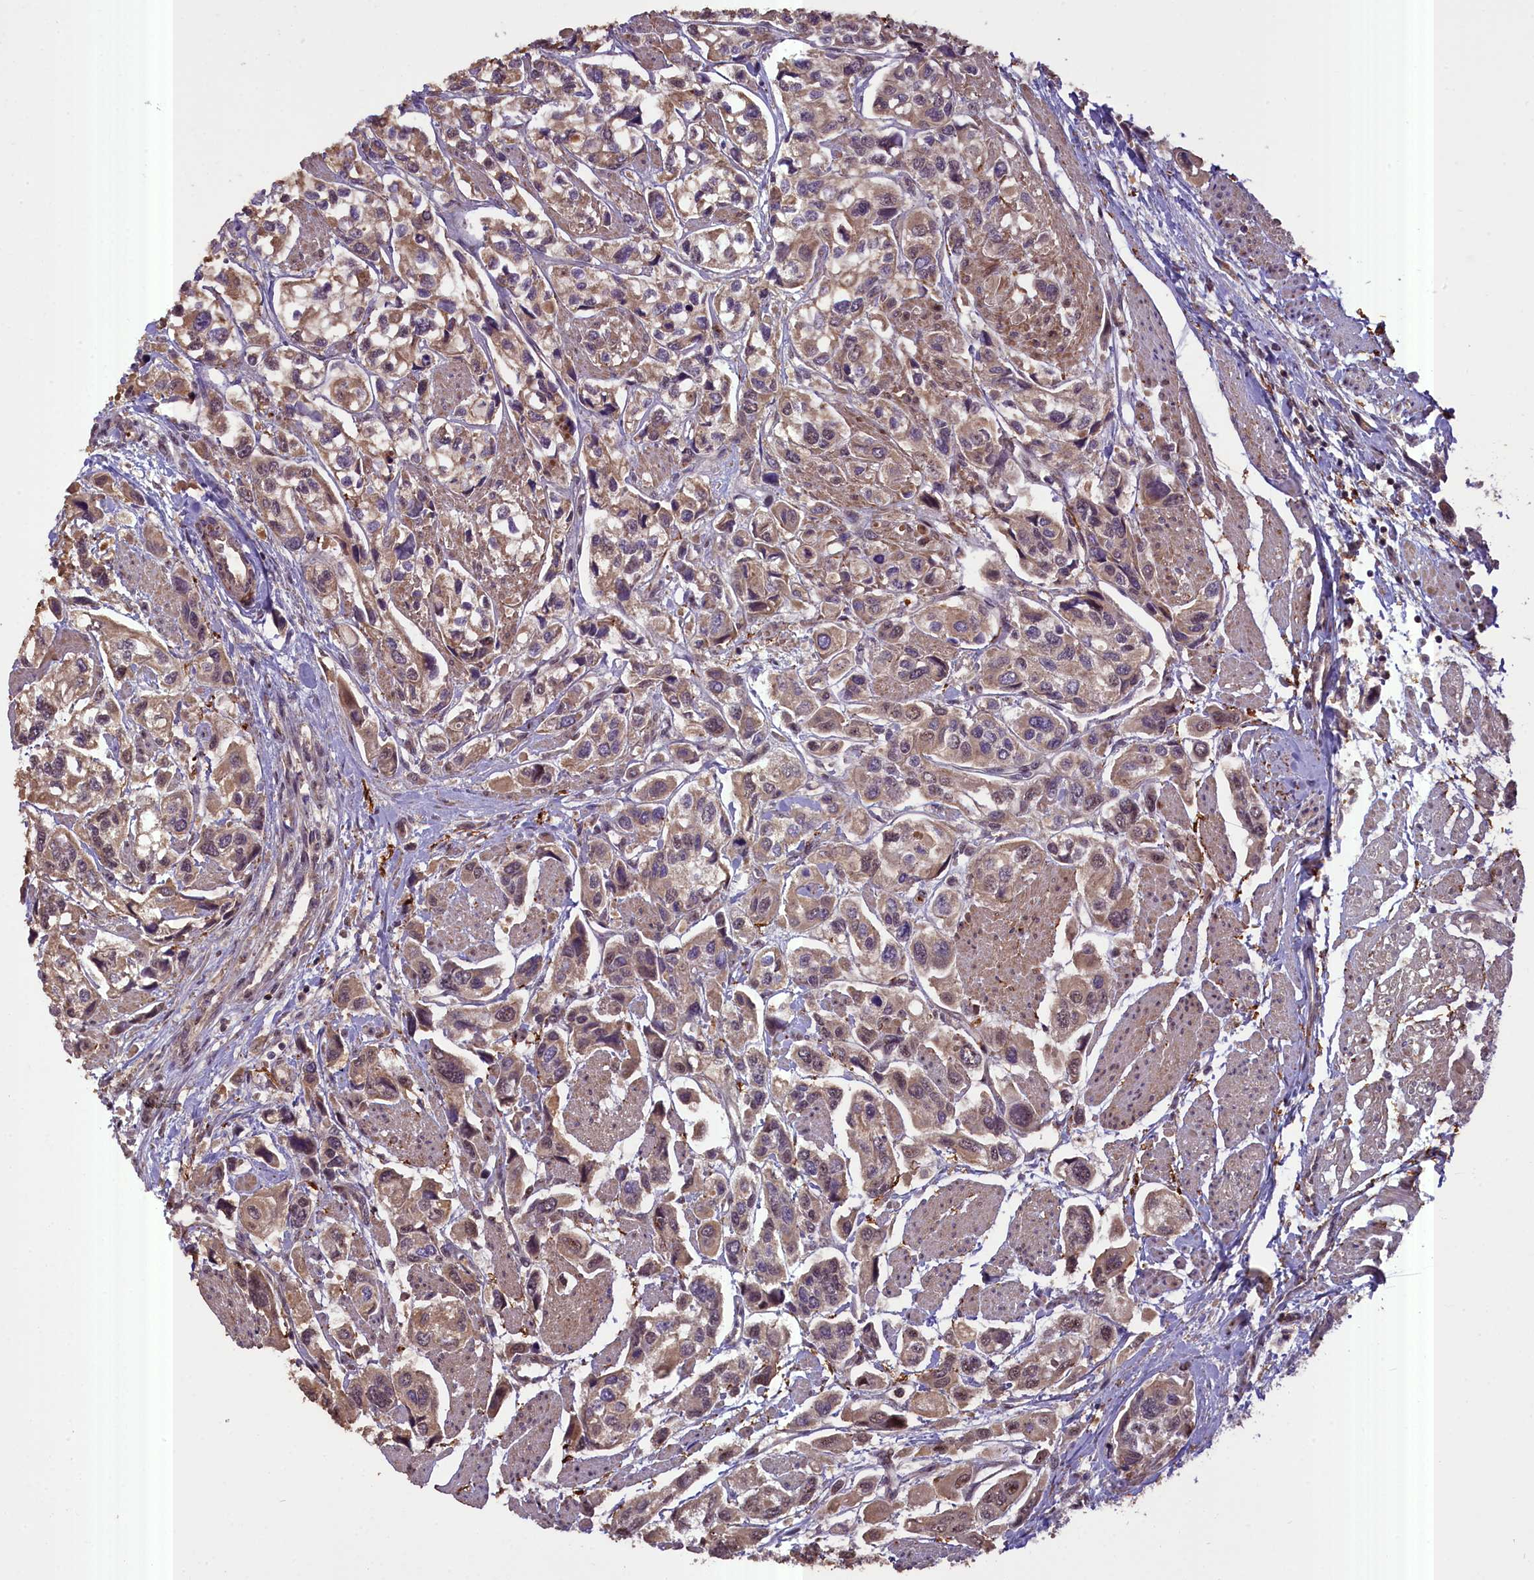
{"staining": {"intensity": "moderate", "quantity": ">75%", "location": "cytoplasmic/membranous"}, "tissue": "urothelial cancer", "cell_type": "Tumor cells", "image_type": "cancer", "snomed": [{"axis": "morphology", "description": "Urothelial carcinoma, High grade"}, {"axis": "topography", "description": "Urinary bladder"}], "caption": "Urothelial cancer stained for a protein (brown) reveals moderate cytoplasmic/membranous positive positivity in about >75% of tumor cells.", "gene": "FUZ", "patient": {"sex": "male", "age": 67}}